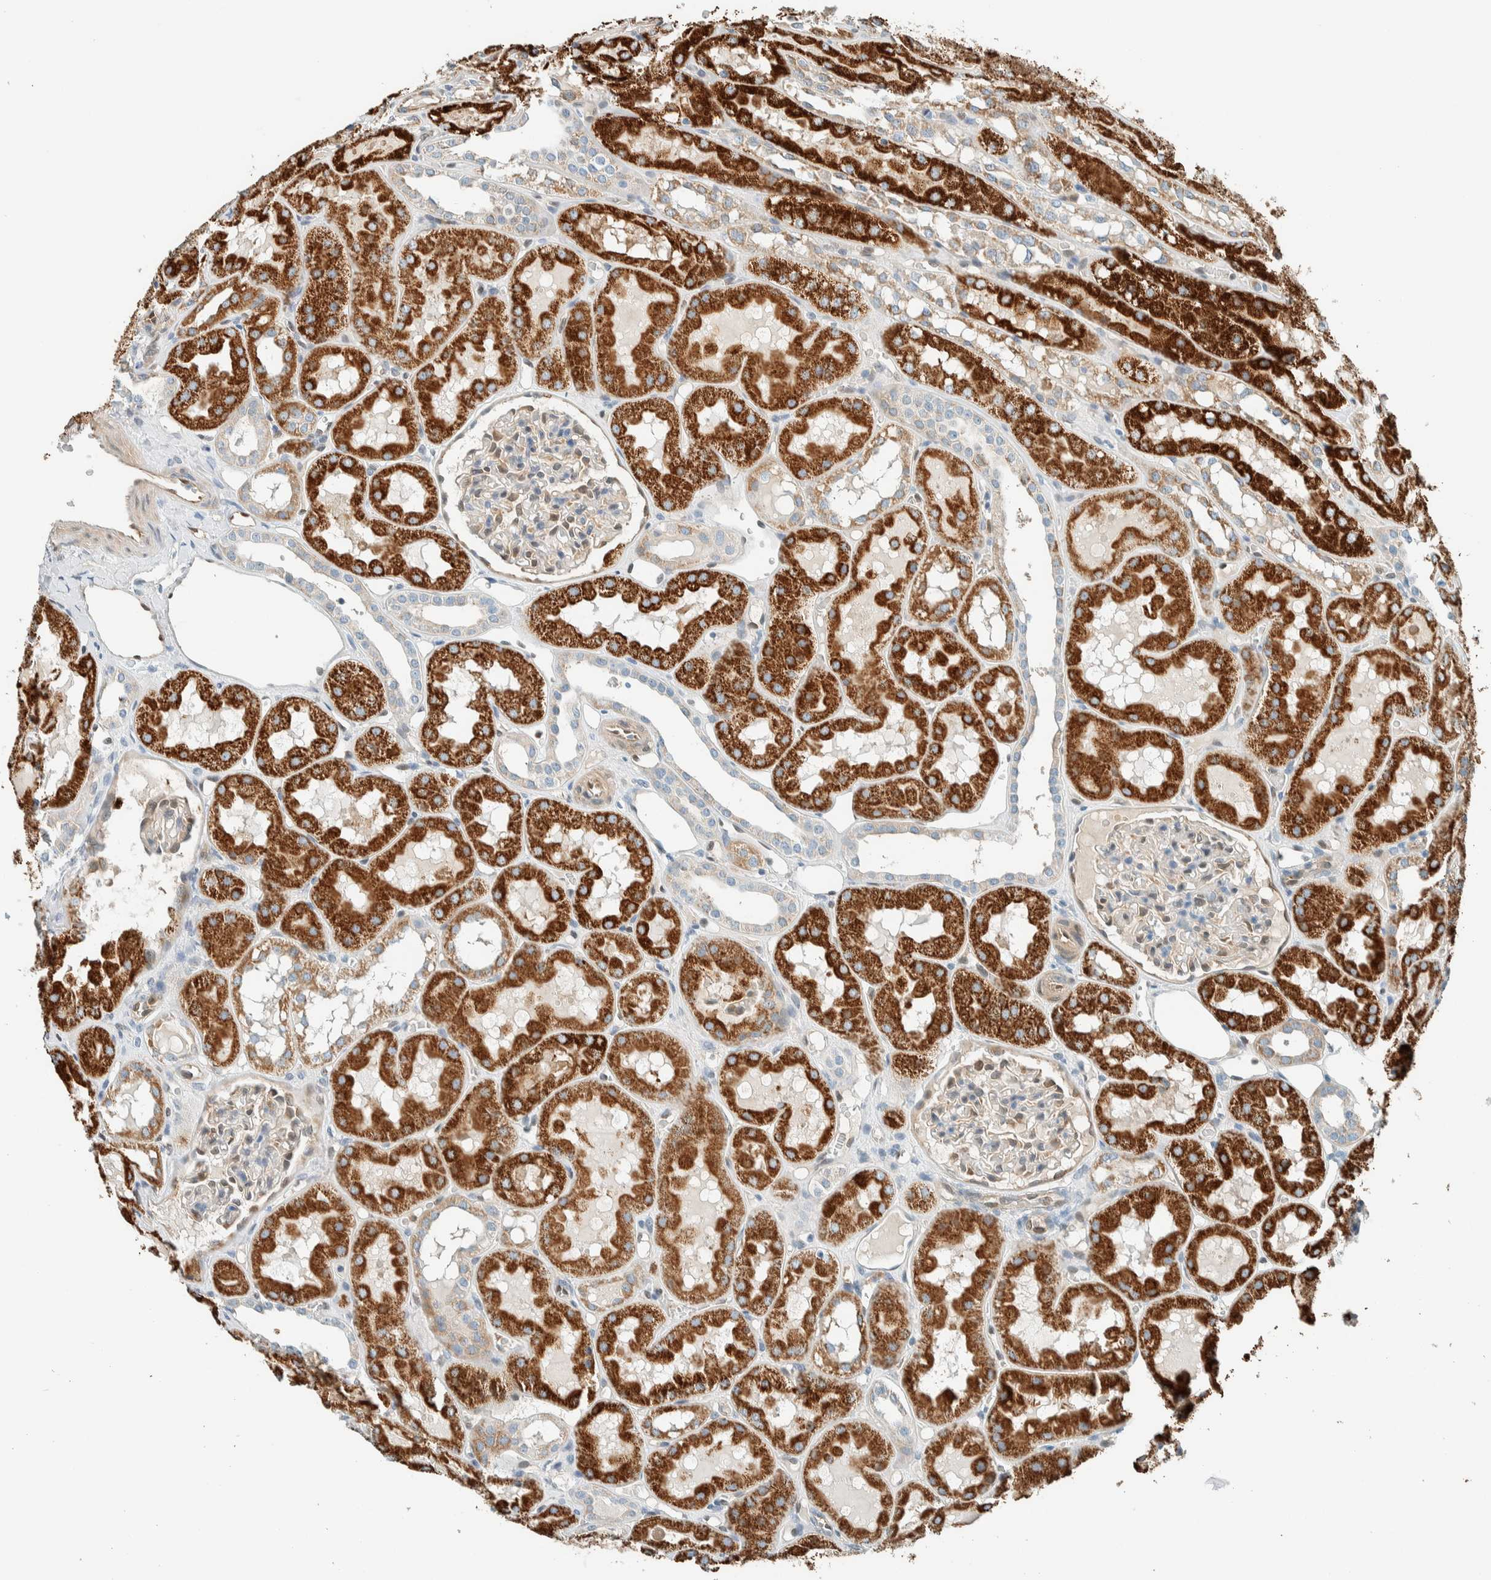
{"staining": {"intensity": "weak", "quantity": "<25%", "location": "cytoplasmic/membranous"}, "tissue": "kidney", "cell_type": "Cells in glomeruli", "image_type": "normal", "snomed": [{"axis": "morphology", "description": "Normal tissue, NOS"}, {"axis": "topography", "description": "Kidney"}, {"axis": "topography", "description": "Urinary bladder"}], "caption": "The immunohistochemistry image has no significant expression in cells in glomeruli of kidney.", "gene": "NXN", "patient": {"sex": "male", "age": 16}}